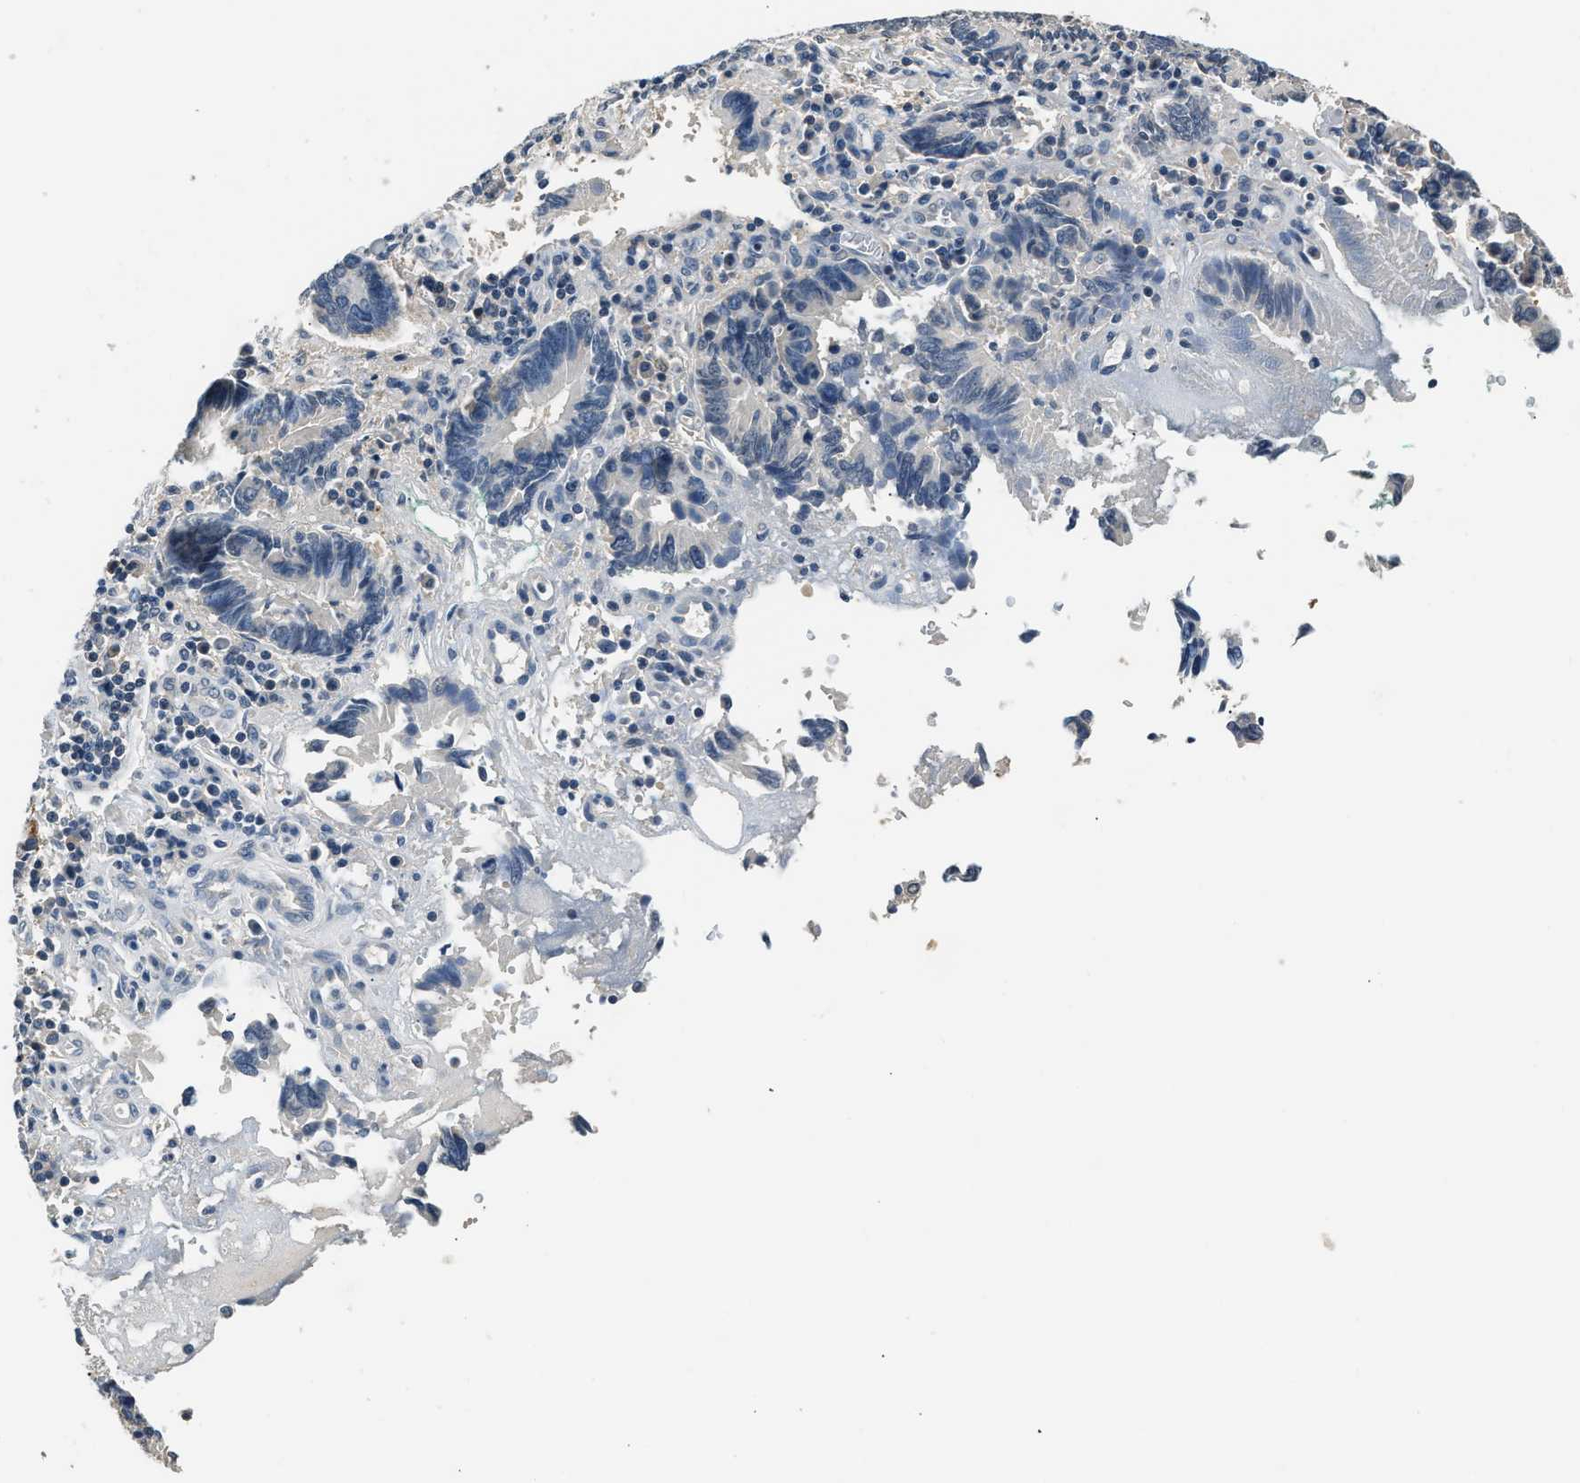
{"staining": {"intensity": "negative", "quantity": "none", "location": "none"}, "tissue": "pancreatic cancer", "cell_type": "Tumor cells", "image_type": "cancer", "snomed": [{"axis": "morphology", "description": "Adenocarcinoma, NOS"}, {"axis": "topography", "description": "Pancreas"}], "caption": "The micrograph shows no significant positivity in tumor cells of pancreatic cancer (adenocarcinoma).", "gene": "INHA", "patient": {"sex": "female", "age": 70}}